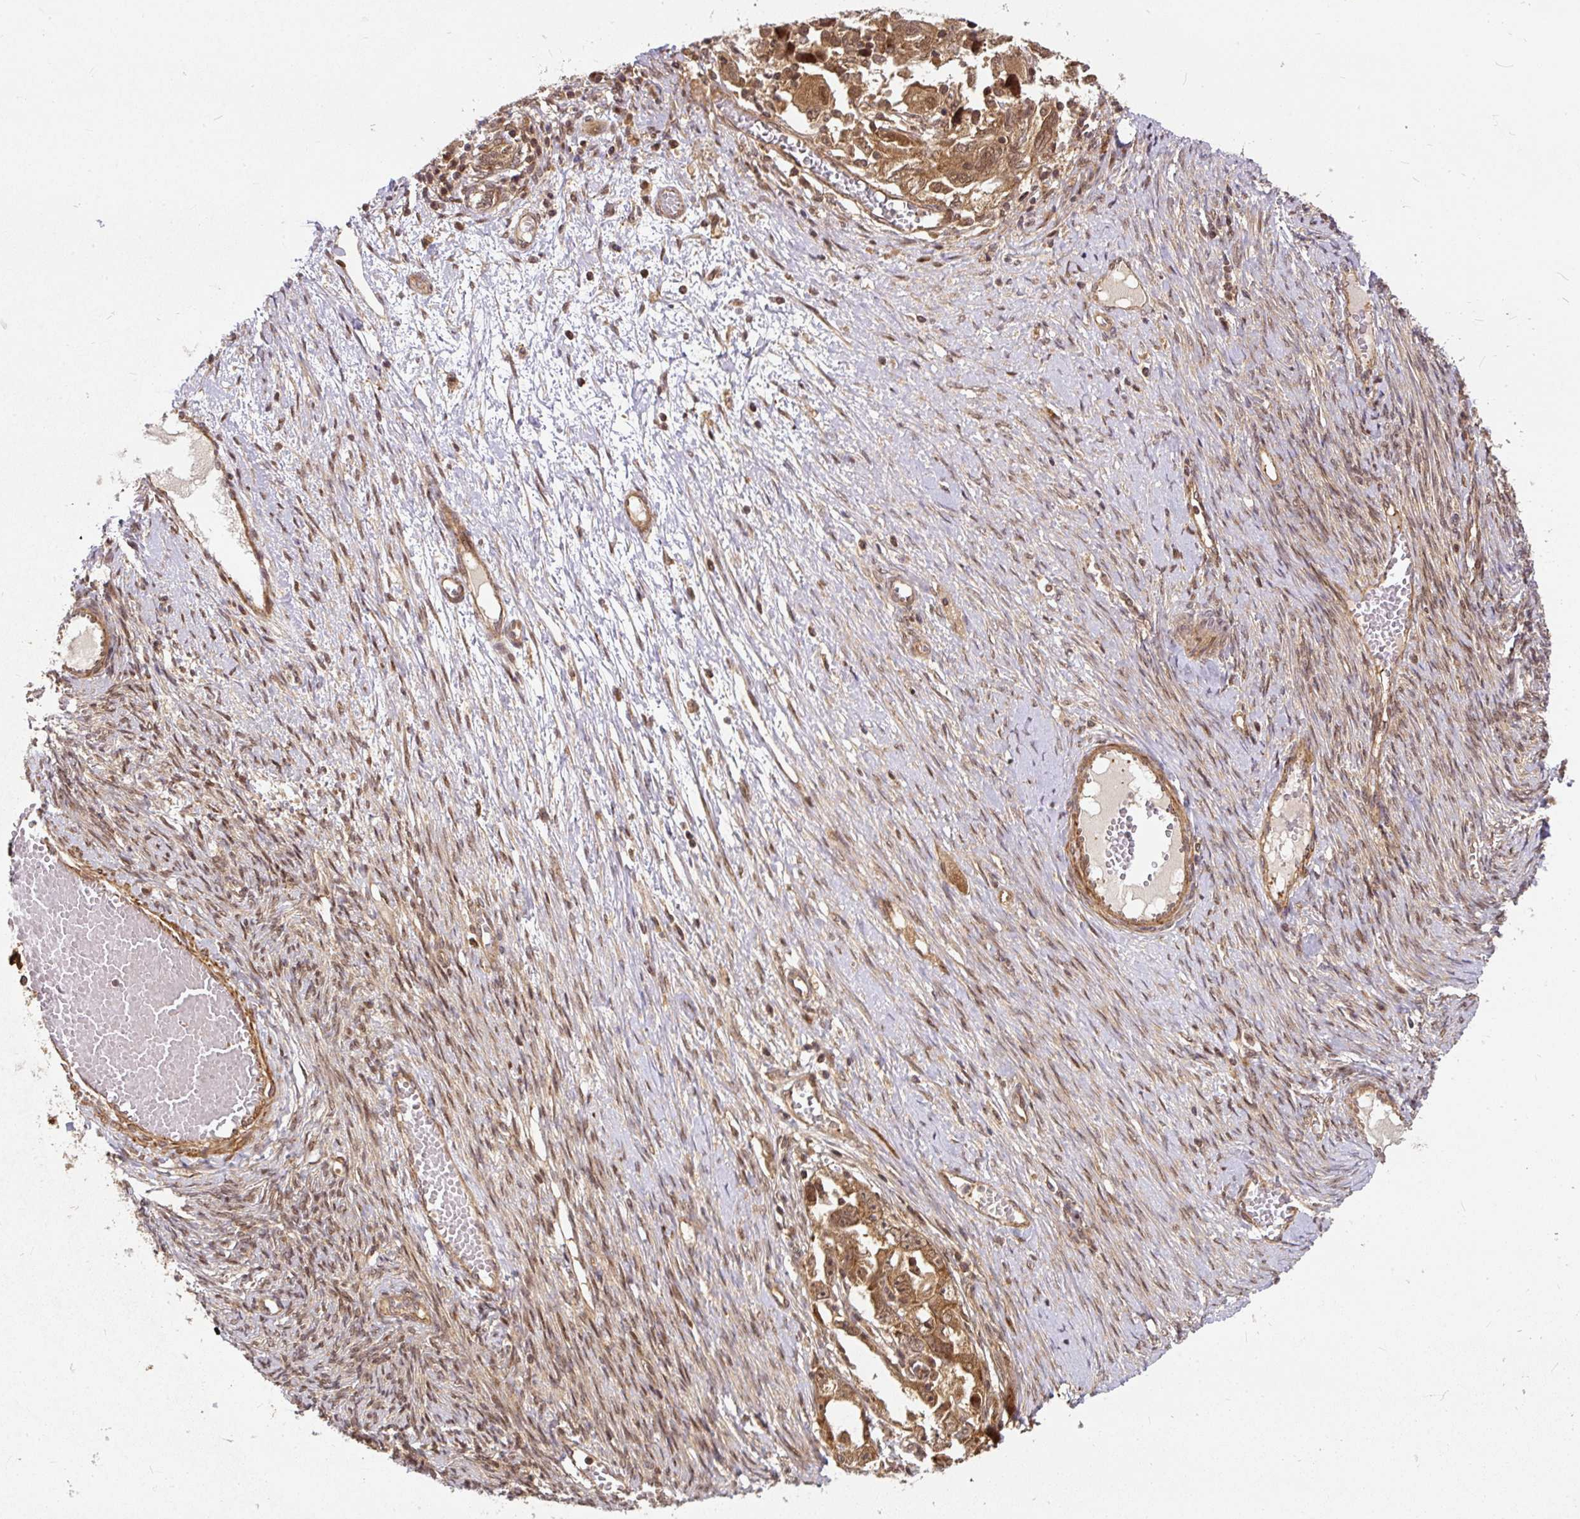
{"staining": {"intensity": "moderate", "quantity": ">75%", "location": "cytoplasmic/membranous,nuclear"}, "tissue": "ovarian cancer", "cell_type": "Tumor cells", "image_type": "cancer", "snomed": [{"axis": "morphology", "description": "Carcinoma, NOS"}, {"axis": "morphology", "description": "Cystadenocarcinoma, serous, NOS"}, {"axis": "topography", "description": "Ovary"}], "caption": "Ovarian serous cystadenocarcinoma tissue demonstrates moderate cytoplasmic/membranous and nuclear staining in approximately >75% of tumor cells", "gene": "PSMD1", "patient": {"sex": "female", "age": 69}}